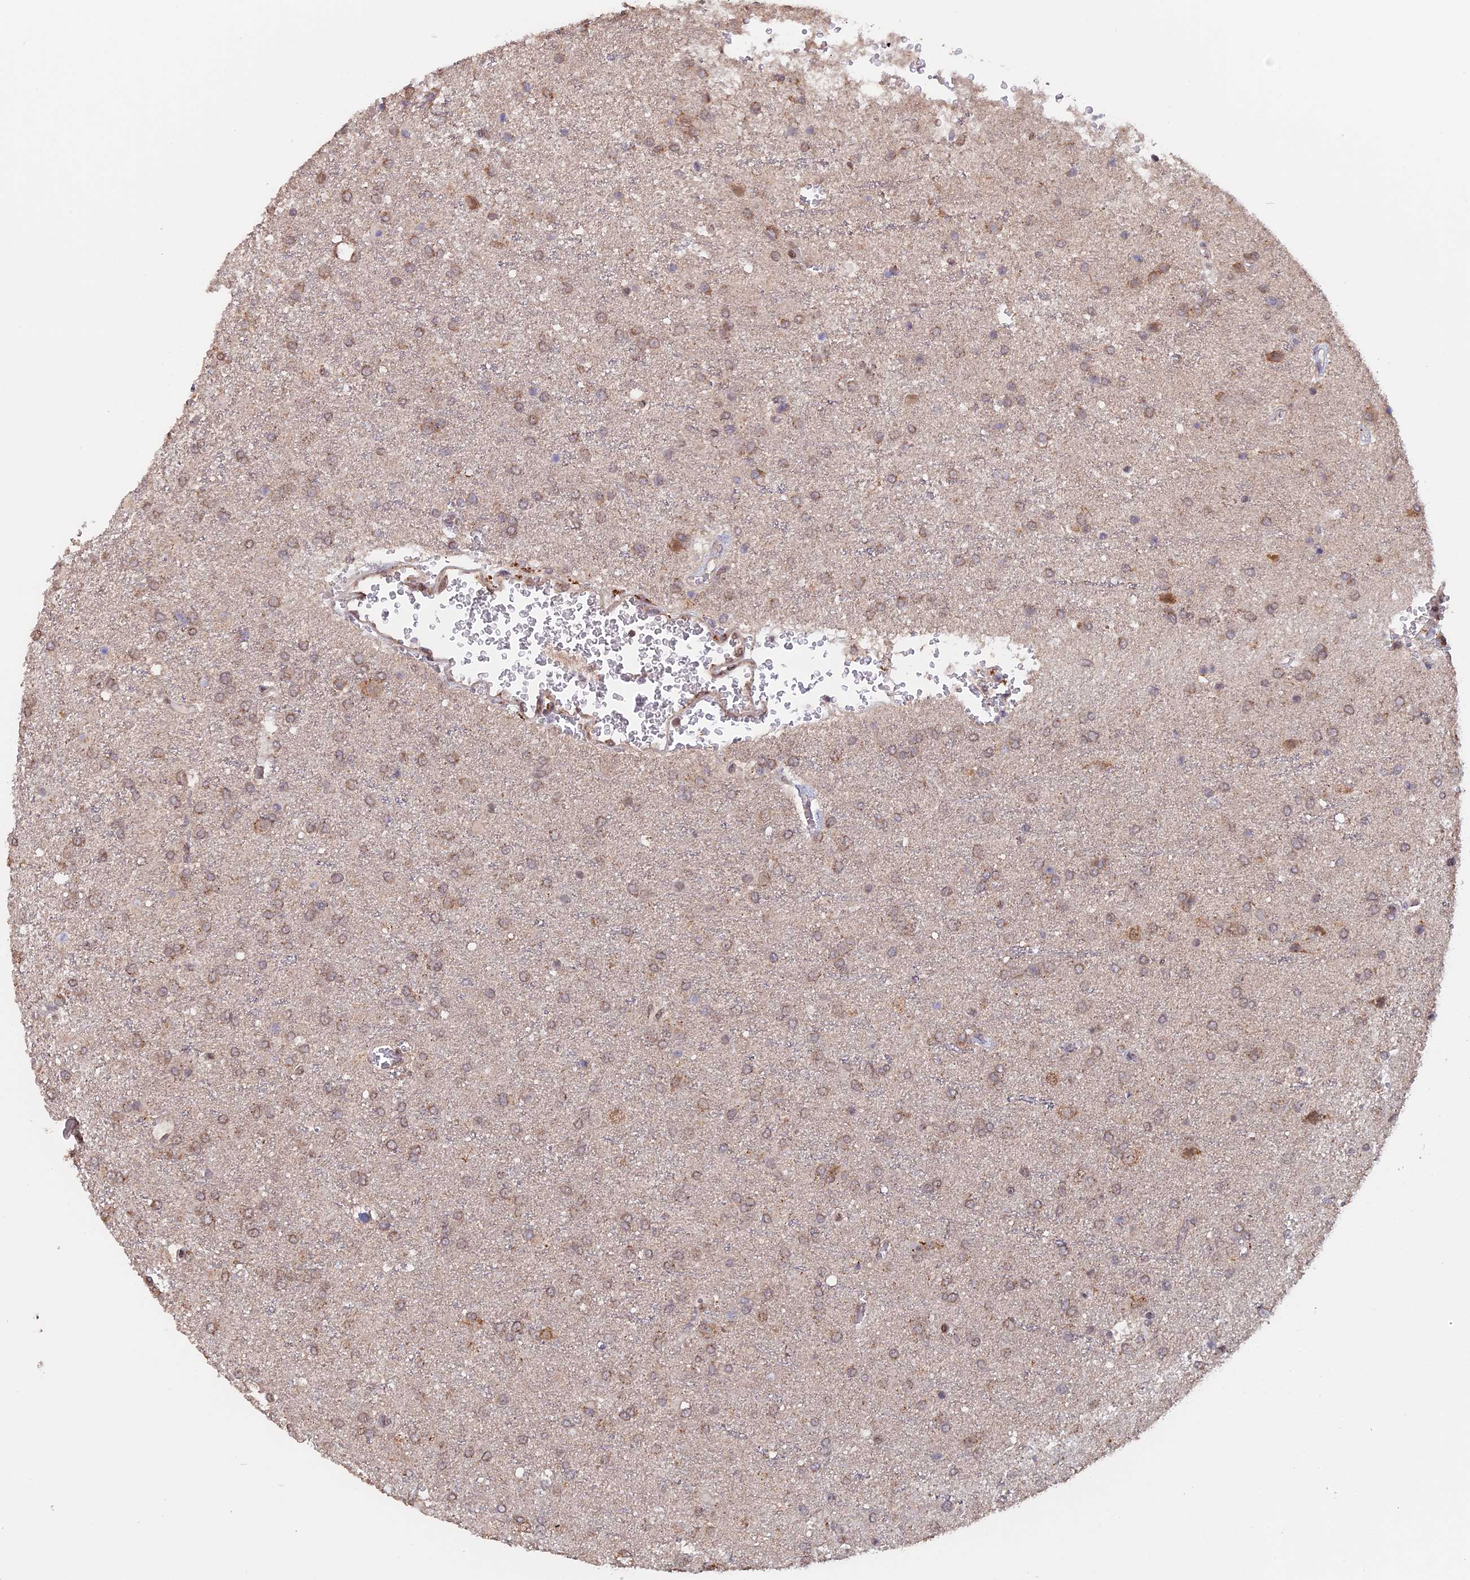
{"staining": {"intensity": "weak", "quantity": ">75%", "location": "cytoplasmic/membranous,nuclear"}, "tissue": "glioma", "cell_type": "Tumor cells", "image_type": "cancer", "snomed": [{"axis": "morphology", "description": "Glioma, malignant, High grade"}, {"axis": "topography", "description": "Brain"}], "caption": "This micrograph displays immunohistochemistry (IHC) staining of human malignant glioma (high-grade), with low weak cytoplasmic/membranous and nuclear staining in about >75% of tumor cells.", "gene": "PIGQ", "patient": {"sex": "female", "age": 74}}